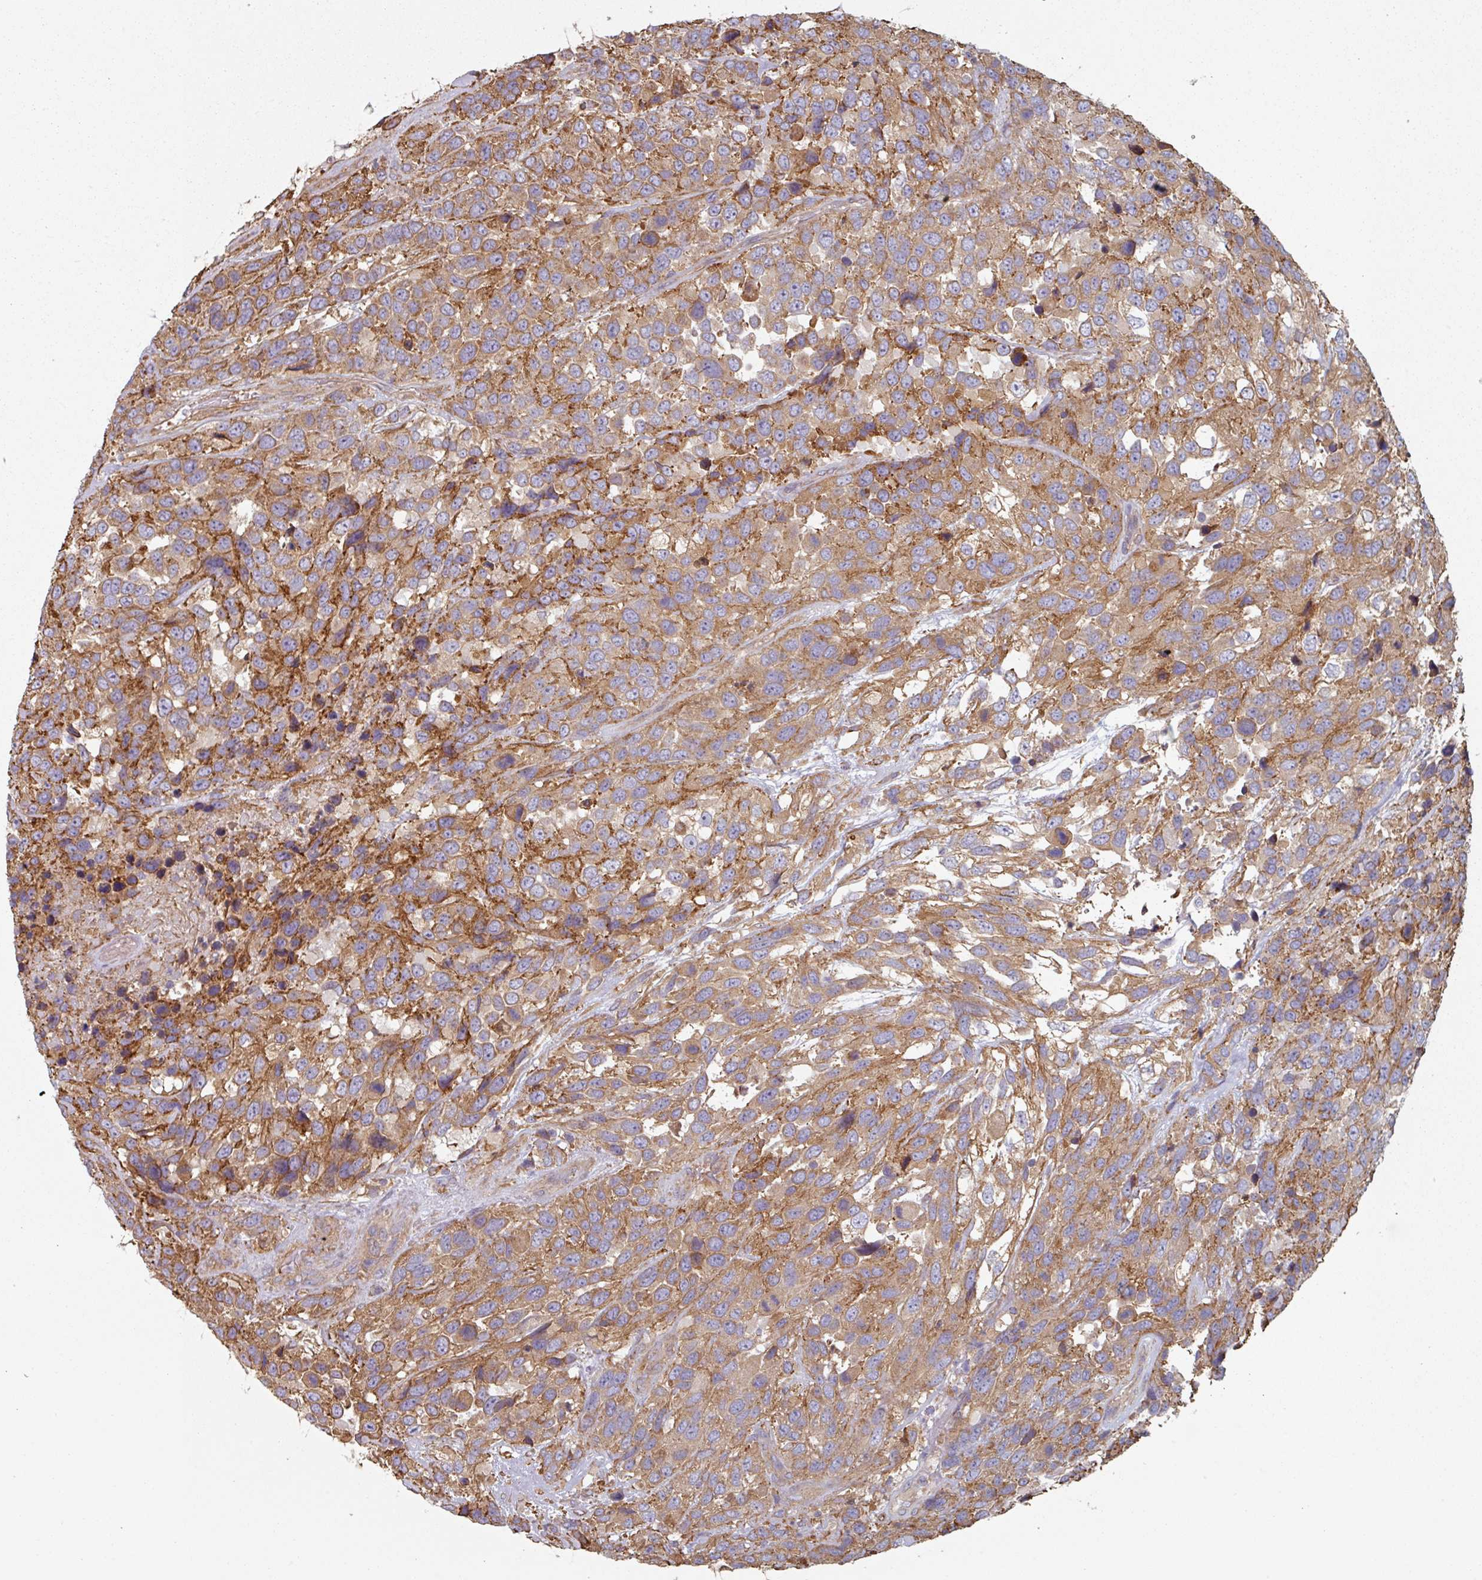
{"staining": {"intensity": "moderate", "quantity": ">75%", "location": "cytoplasmic/membranous"}, "tissue": "urothelial cancer", "cell_type": "Tumor cells", "image_type": "cancer", "snomed": [{"axis": "morphology", "description": "Urothelial carcinoma, High grade"}, {"axis": "topography", "description": "Urinary bladder"}], "caption": "Brown immunohistochemical staining in human urothelial carcinoma (high-grade) displays moderate cytoplasmic/membranous positivity in approximately >75% of tumor cells. Ihc stains the protein in brown and the nuclei are stained blue.", "gene": "GSTA4", "patient": {"sex": "female", "age": 70}}